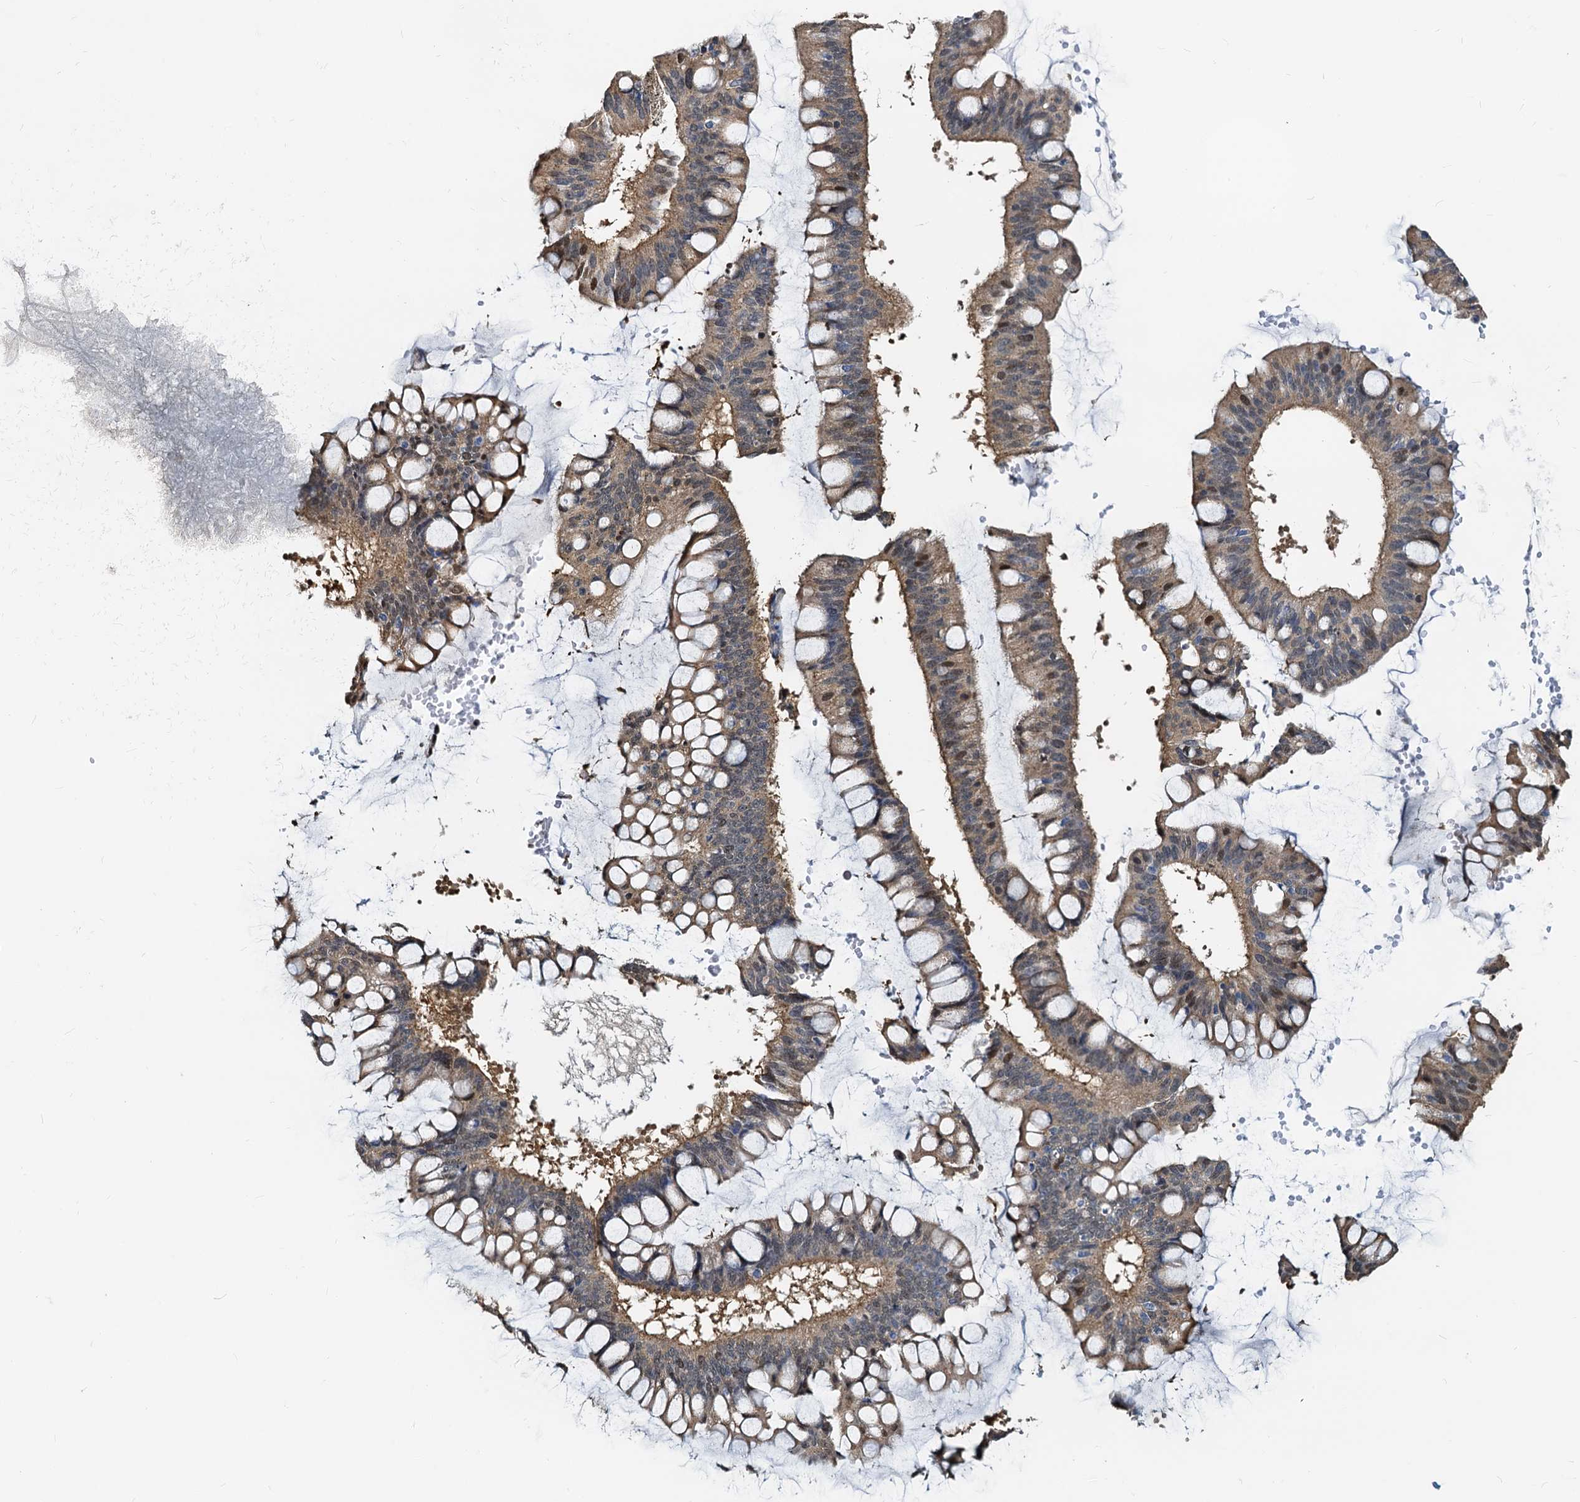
{"staining": {"intensity": "moderate", "quantity": "<25%", "location": "cytoplasmic/membranous,nuclear"}, "tissue": "ovarian cancer", "cell_type": "Tumor cells", "image_type": "cancer", "snomed": [{"axis": "morphology", "description": "Cystadenocarcinoma, mucinous, NOS"}, {"axis": "topography", "description": "Ovary"}], "caption": "The immunohistochemical stain highlights moderate cytoplasmic/membranous and nuclear positivity in tumor cells of ovarian mucinous cystadenocarcinoma tissue.", "gene": "PTGES3", "patient": {"sex": "female", "age": 73}}